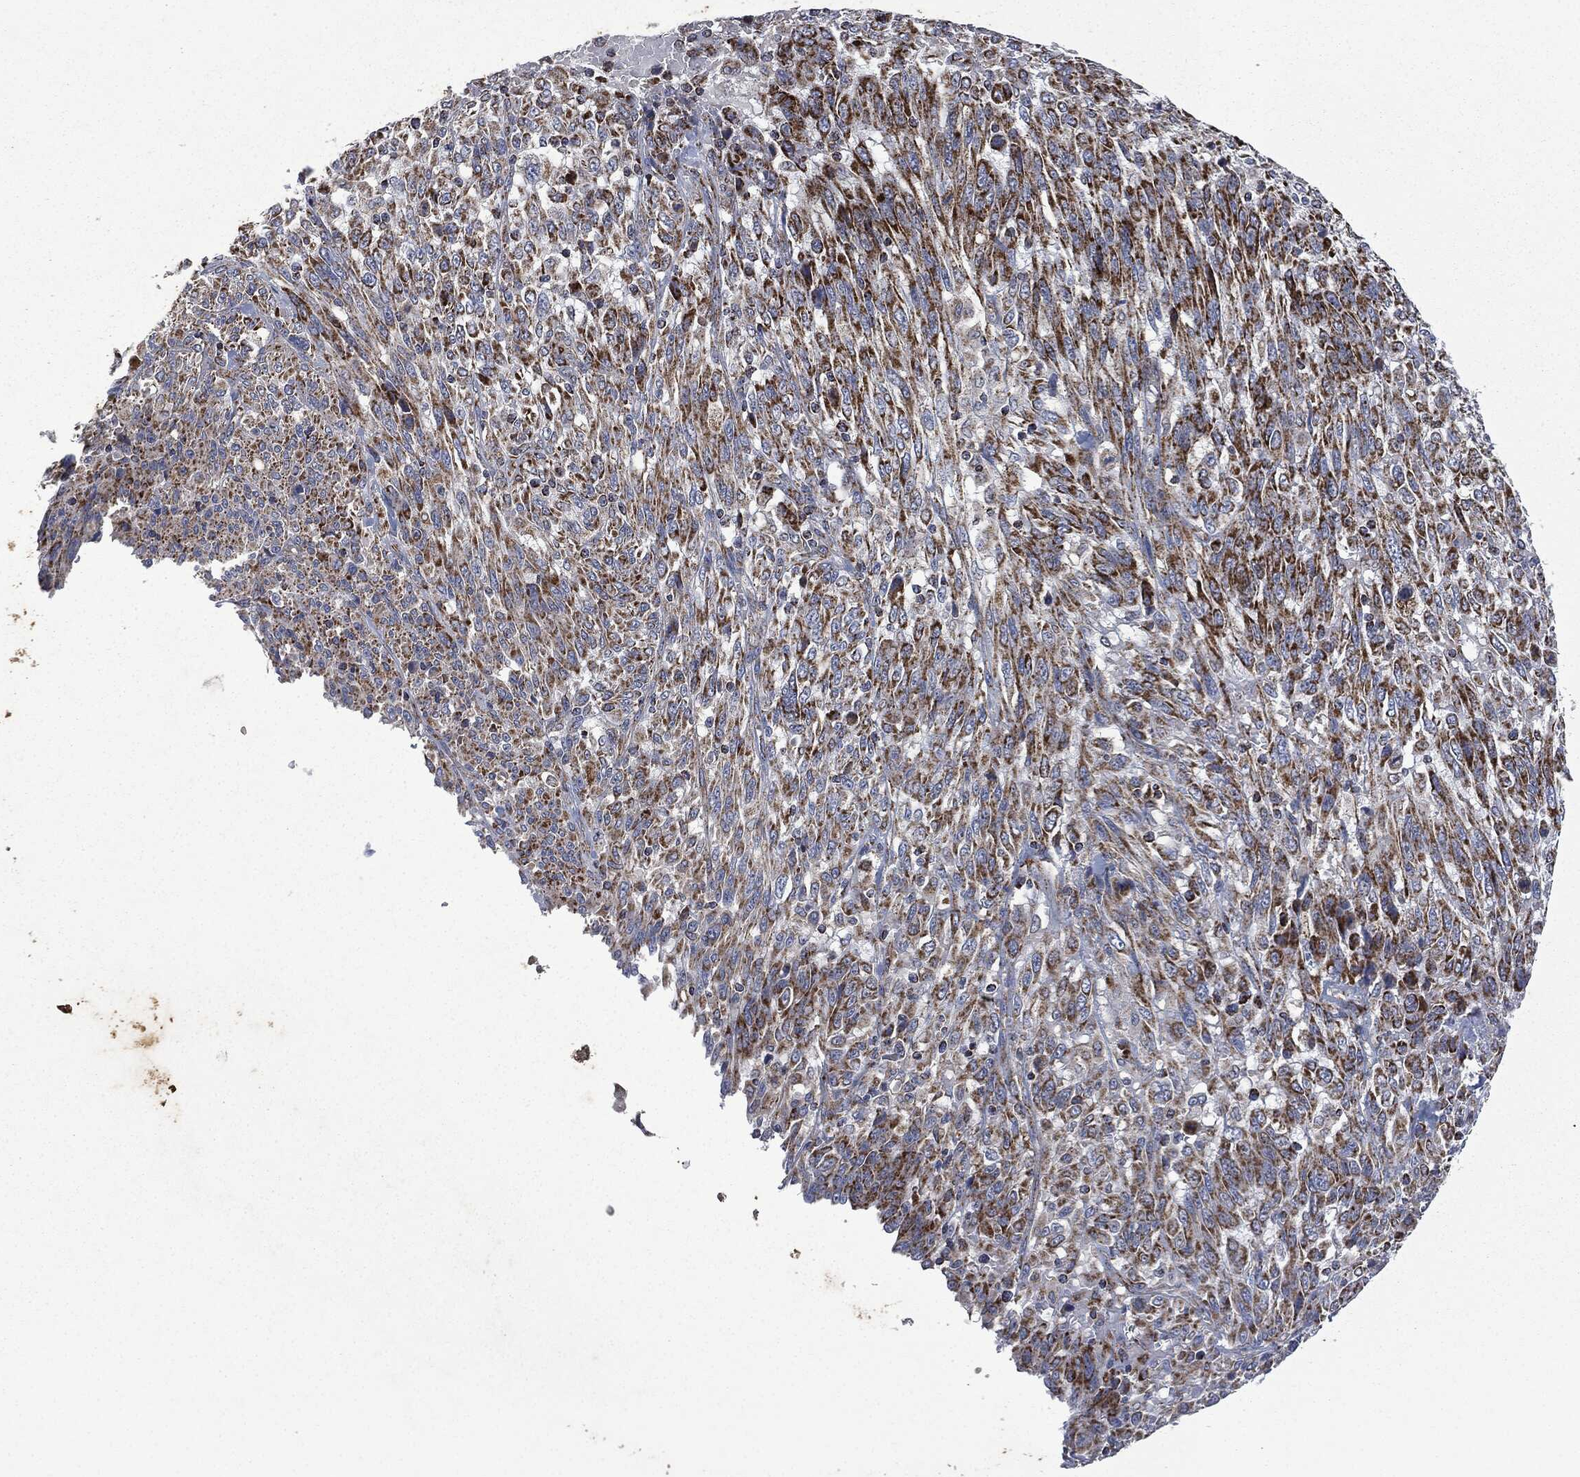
{"staining": {"intensity": "strong", "quantity": ">75%", "location": "cytoplasmic/membranous"}, "tissue": "melanoma", "cell_type": "Tumor cells", "image_type": "cancer", "snomed": [{"axis": "morphology", "description": "Malignant melanoma, NOS"}, {"axis": "topography", "description": "Skin"}], "caption": "IHC staining of melanoma, which reveals high levels of strong cytoplasmic/membranous positivity in approximately >75% of tumor cells indicating strong cytoplasmic/membranous protein staining. The staining was performed using DAB (brown) for protein detection and nuclei were counterstained in hematoxylin (blue).", "gene": "RYK", "patient": {"sex": "female", "age": 91}}